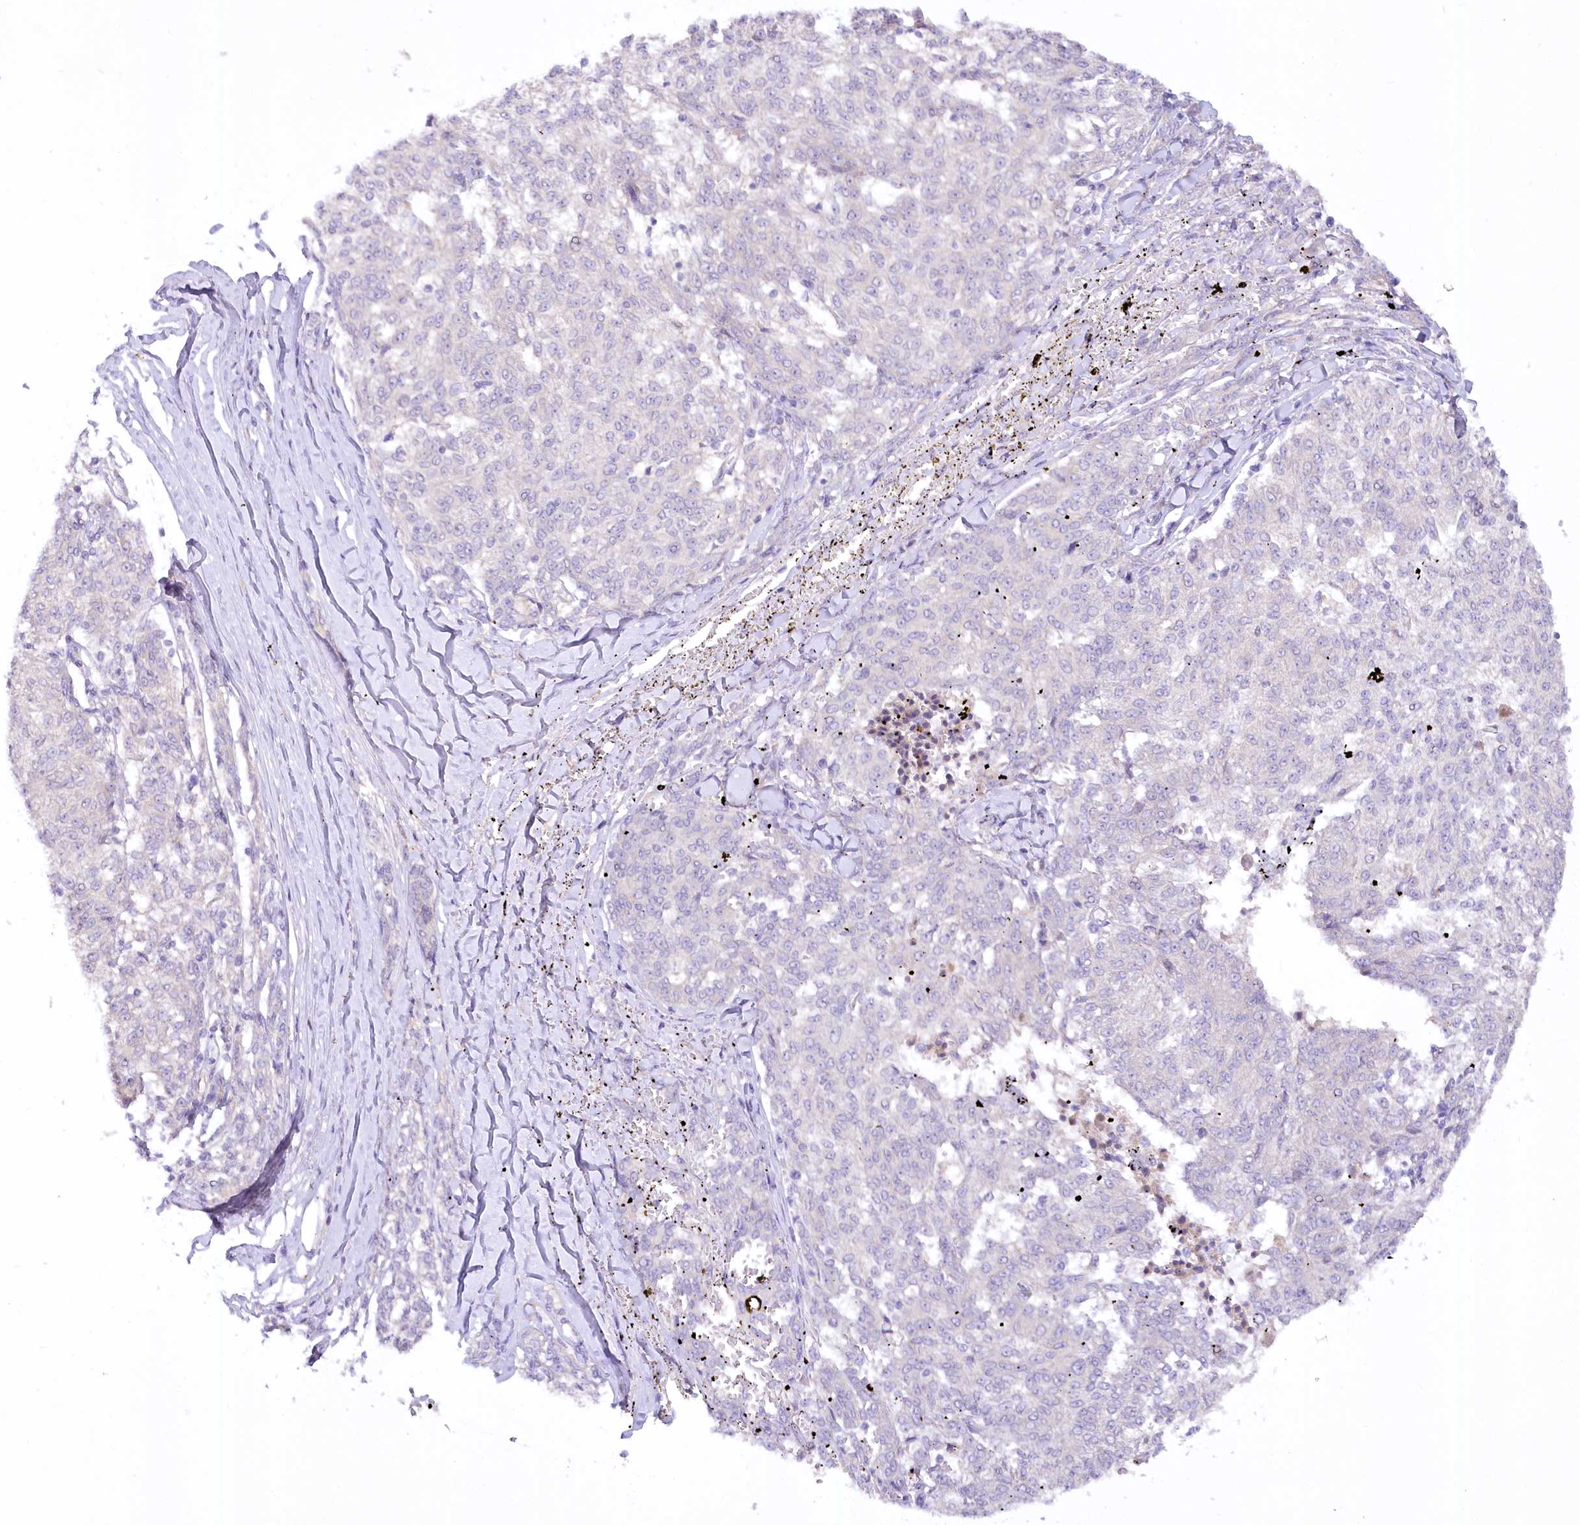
{"staining": {"intensity": "negative", "quantity": "none", "location": "none"}, "tissue": "melanoma", "cell_type": "Tumor cells", "image_type": "cancer", "snomed": [{"axis": "morphology", "description": "Malignant melanoma, NOS"}, {"axis": "topography", "description": "Skin"}], "caption": "Immunohistochemistry image of neoplastic tissue: melanoma stained with DAB reveals no significant protein staining in tumor cells.", "gene": "EFHC2", "patient": {"sex": "female", "age": 72}}